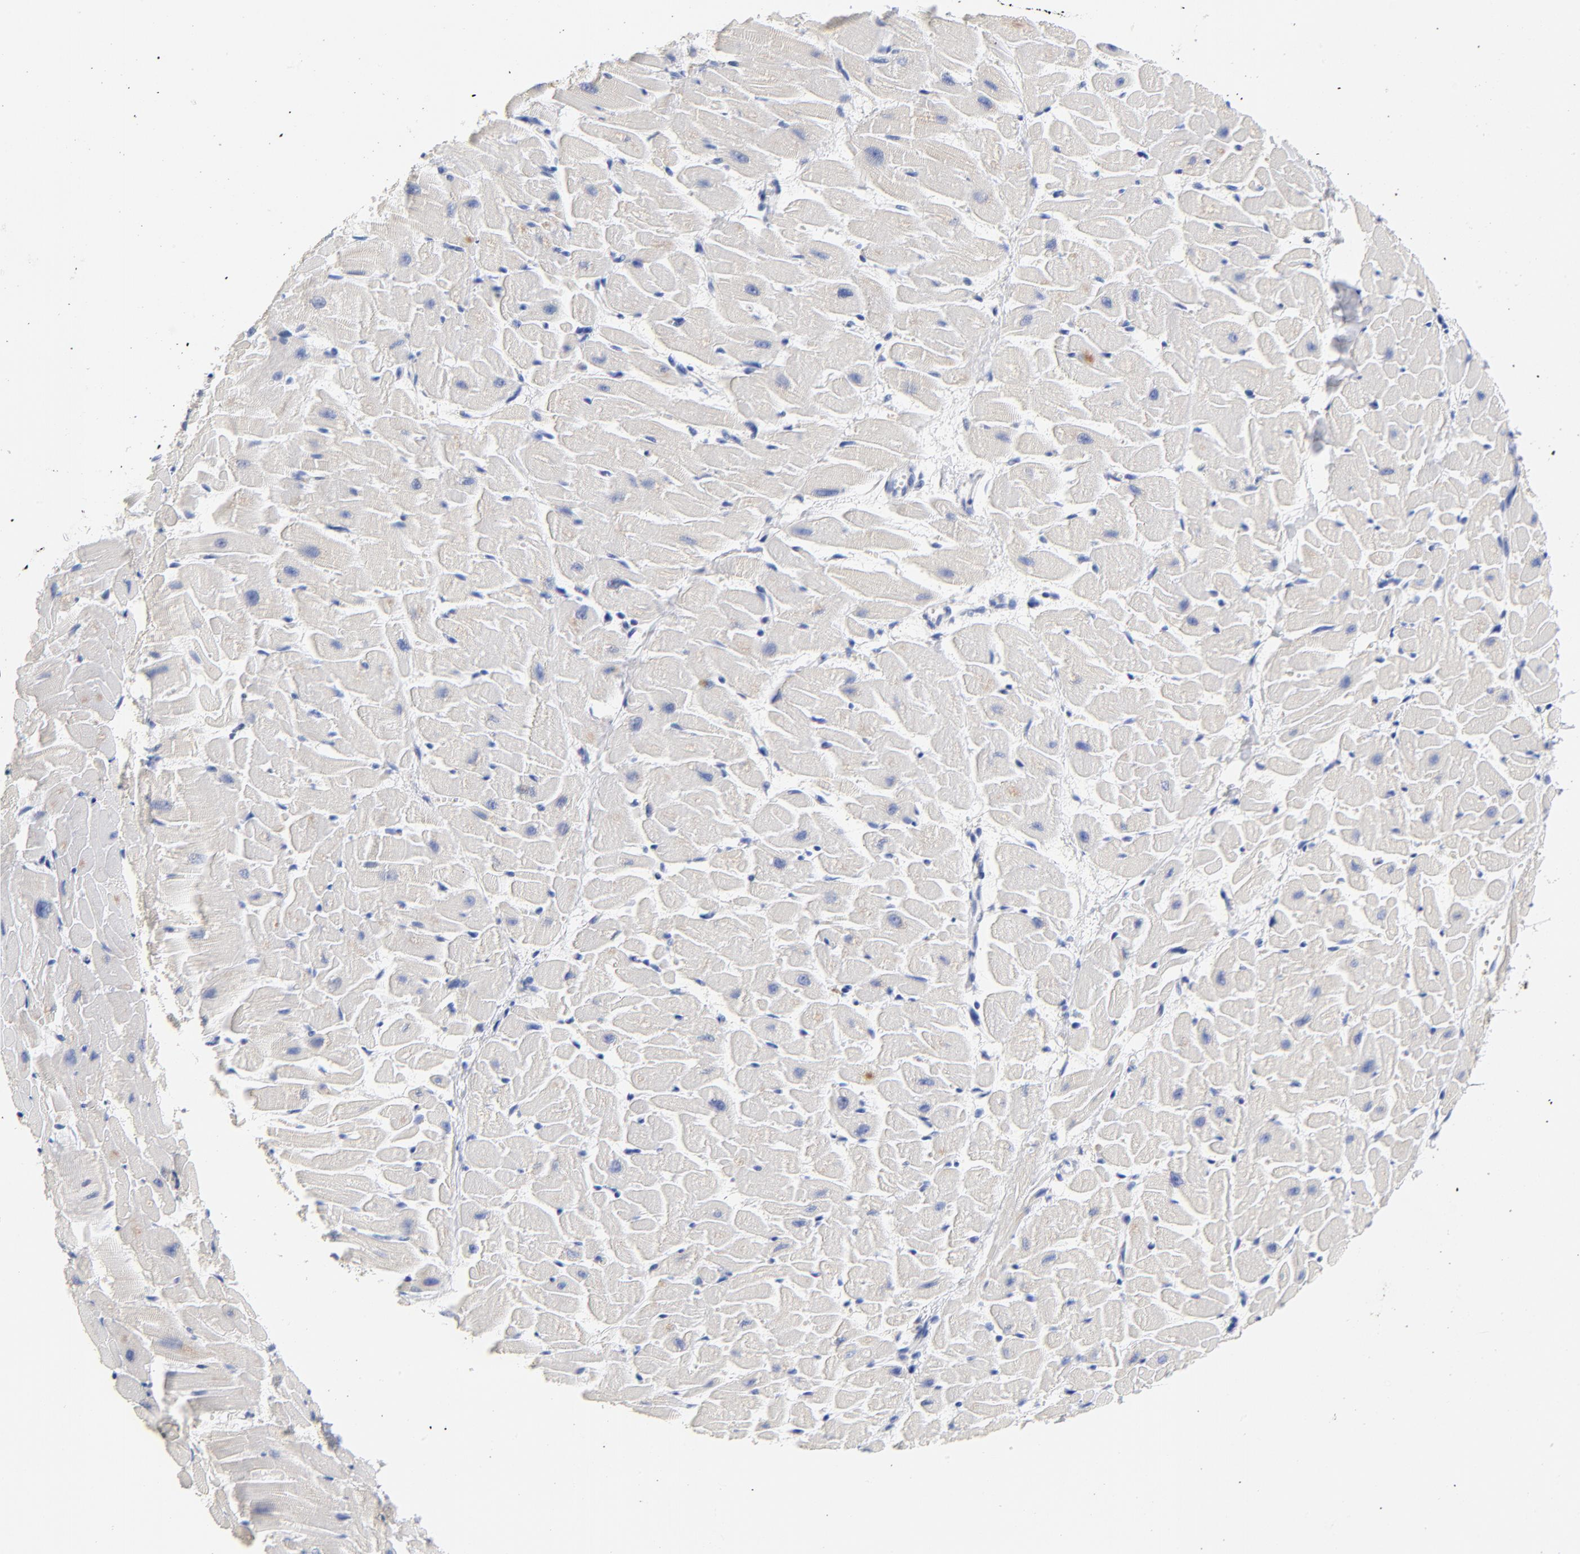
{"staining": {"intensity": "negative", "quantity": "none", "location": "none"}, "tissue": "heart muscle", "cell_type": "Cardiomyocytes", "image_type": "normal", "snomed": [{"axis": "morphology", "description": "Normal tissue, NOS"}, {"axis": "topography", "description": "Heart"}], "caption": "DAB immunohistochemical staining of normal heart muscle exhibits no significant expression in cardiomyocytes. (DAB (3,3'-diaminobenzidine) immunohistochemistry (IHC), high magnification).", "gene": "CPS1", "patient": {"sex": "female", "age": 19}}